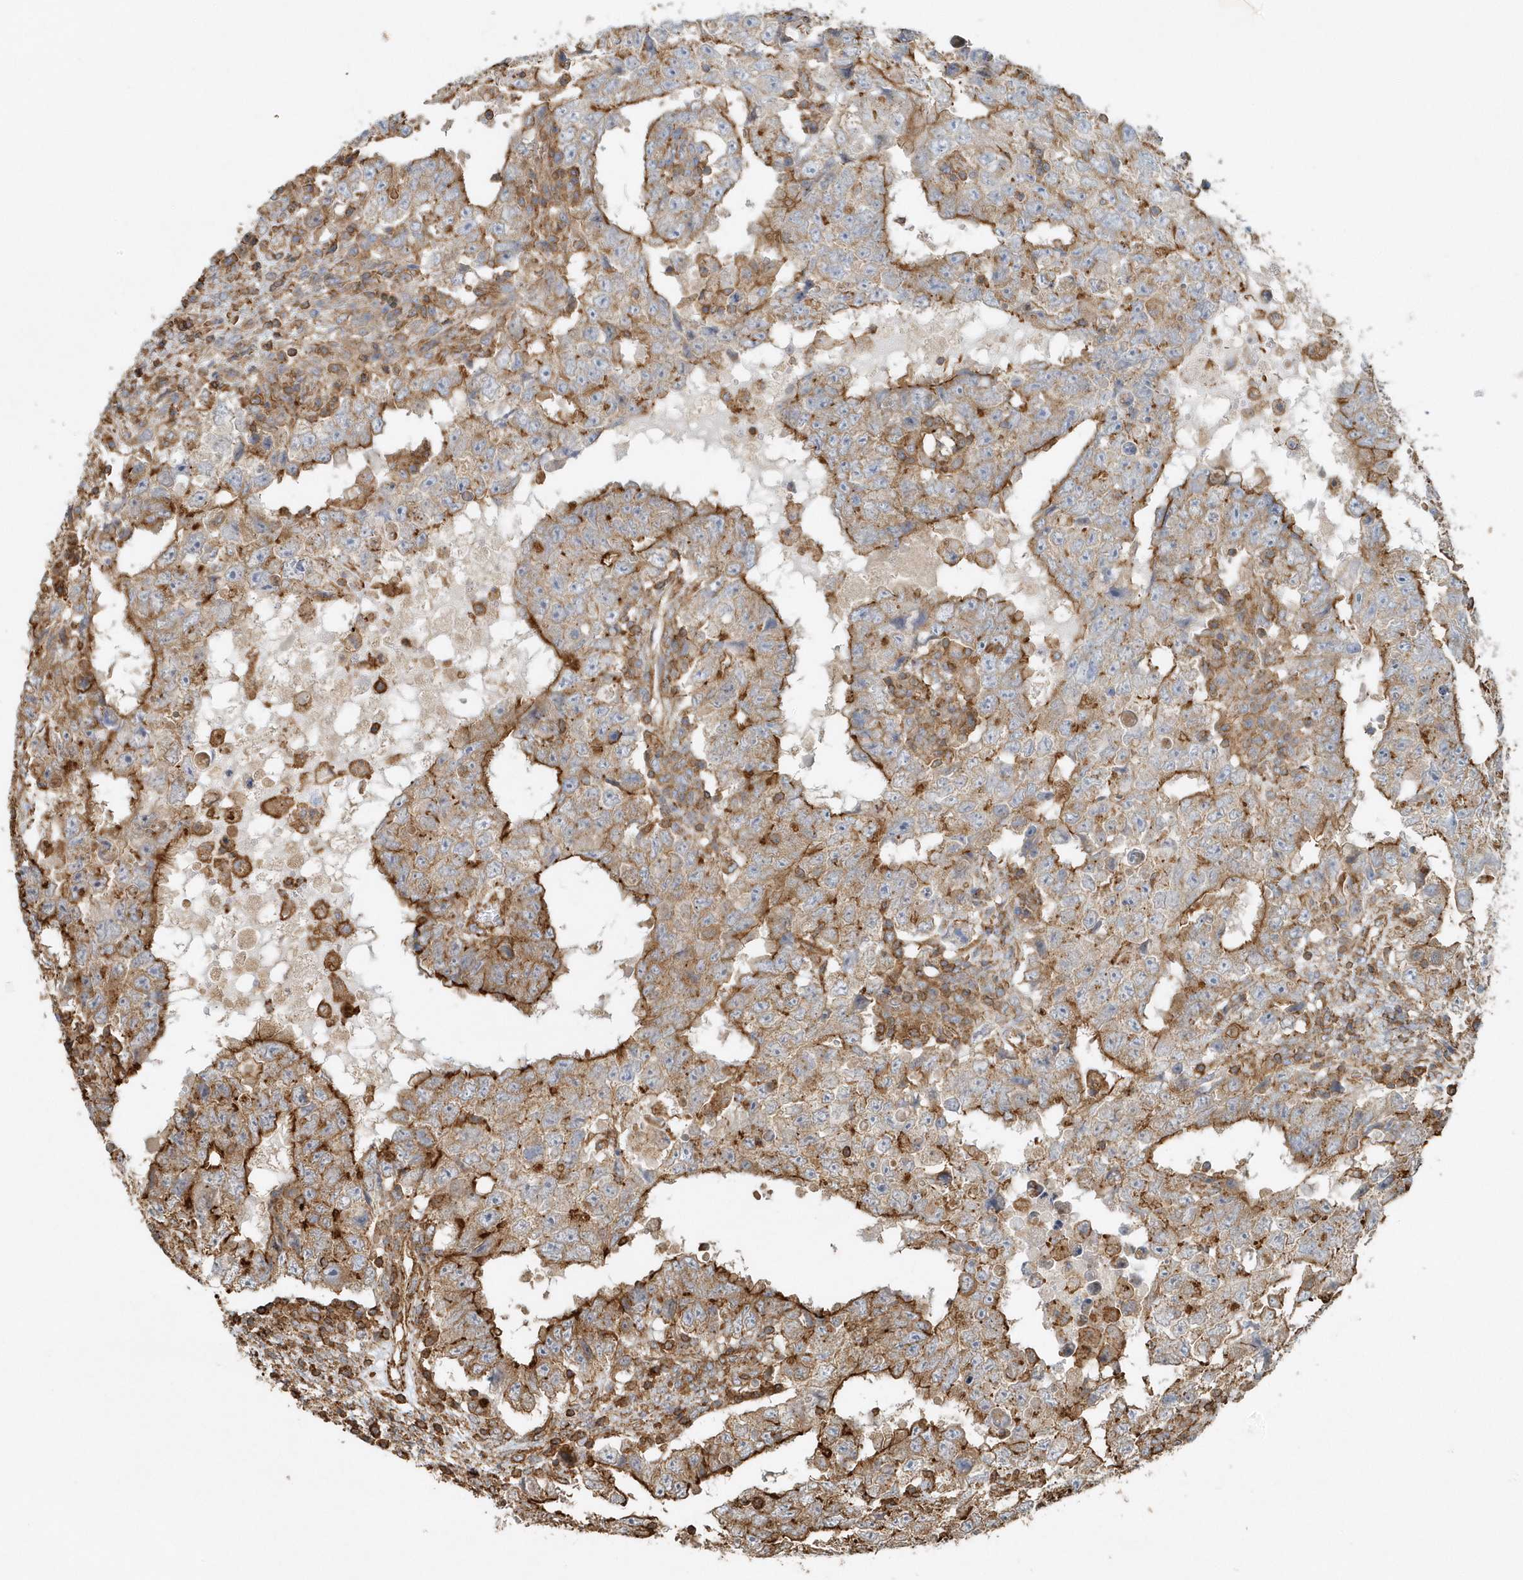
{"staining": {"intensity": "moderate", "quantity": ">75%", "location": "cytoplasmic/membranous"}, "tissue": "testis cancer", "cell_type": "Tumor cells", "image_type": "cancer", "snomed": [{"axis": "morphology", "description": "Carcinoma, Embryonal, NOS"}, {"axis": "topography", "description": "Testis"}], "caption": "Testis cancer was stained to show a protein in brown. There is medium levels of moderate cytoplasmic/membranous expression in approximately >75% of tumor cells.", "gene": "MMUT", "patient": {"sex": "male", "age": 26}}